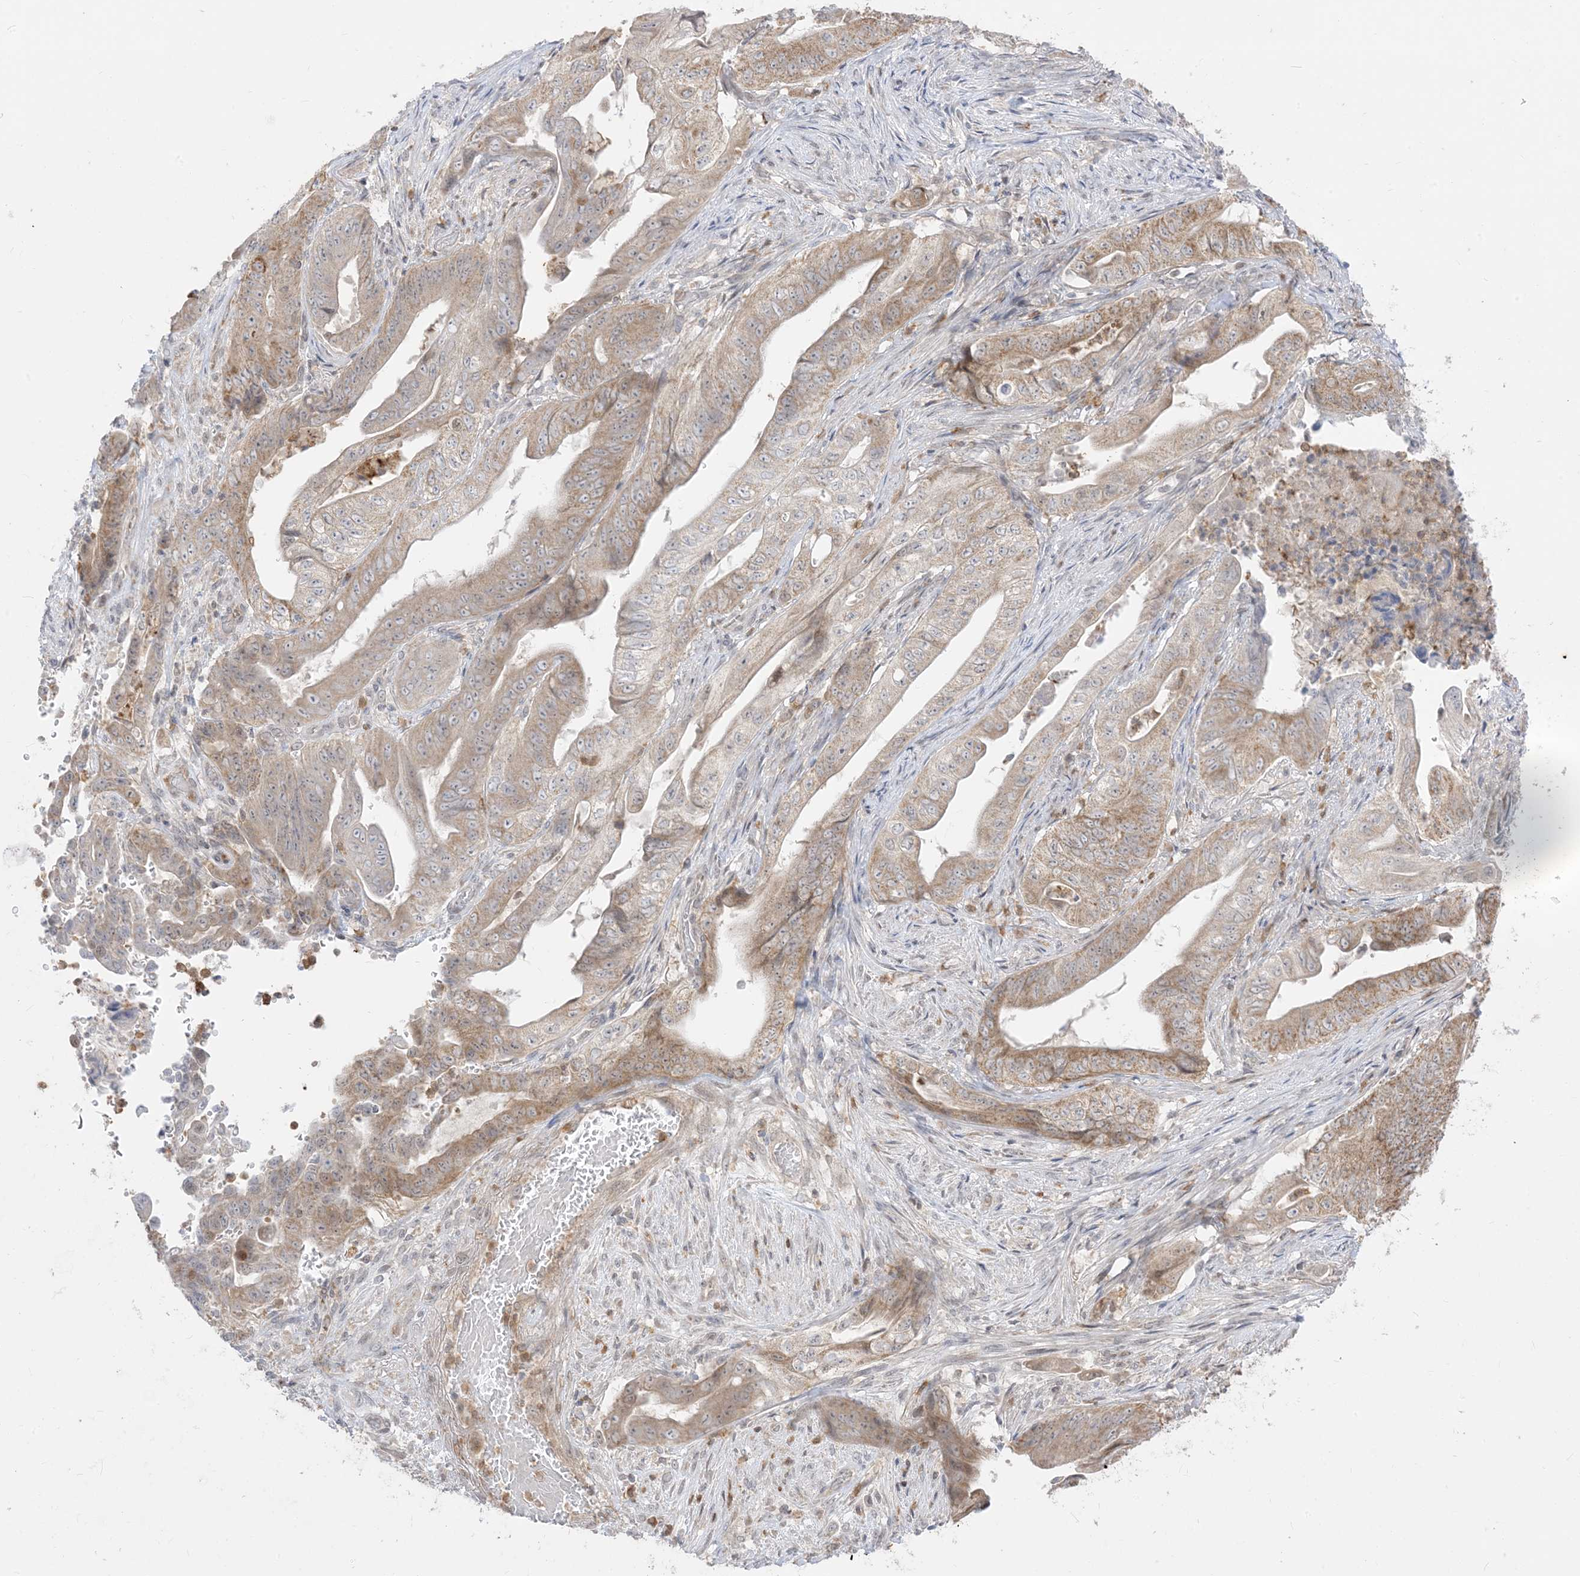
{"staining": {"intensity": "moderate", "quantity": ">75%", "location": "cytoplasmic/membranous"}, "tissue": "stomach cancer", "cell_type": "Tumor cells", "image_type": "cancer", "snomed": [{"axis": "morphology", "description": "Adenocarcinoma, NOS"}, {"axis": "topography", "description": "Stomach"}], "caption": "The histopathology image demonstrates immunohistochemical staining of adenocarcinoma (stomach). There is moderate cytoplasmic/membranous positivity is present in about >75% of tumor cells. (DAB IHC with brightfield microscopy, high magnification).", "gene": "KANSL3", "patient": {"sex": "female", "age": 73}}